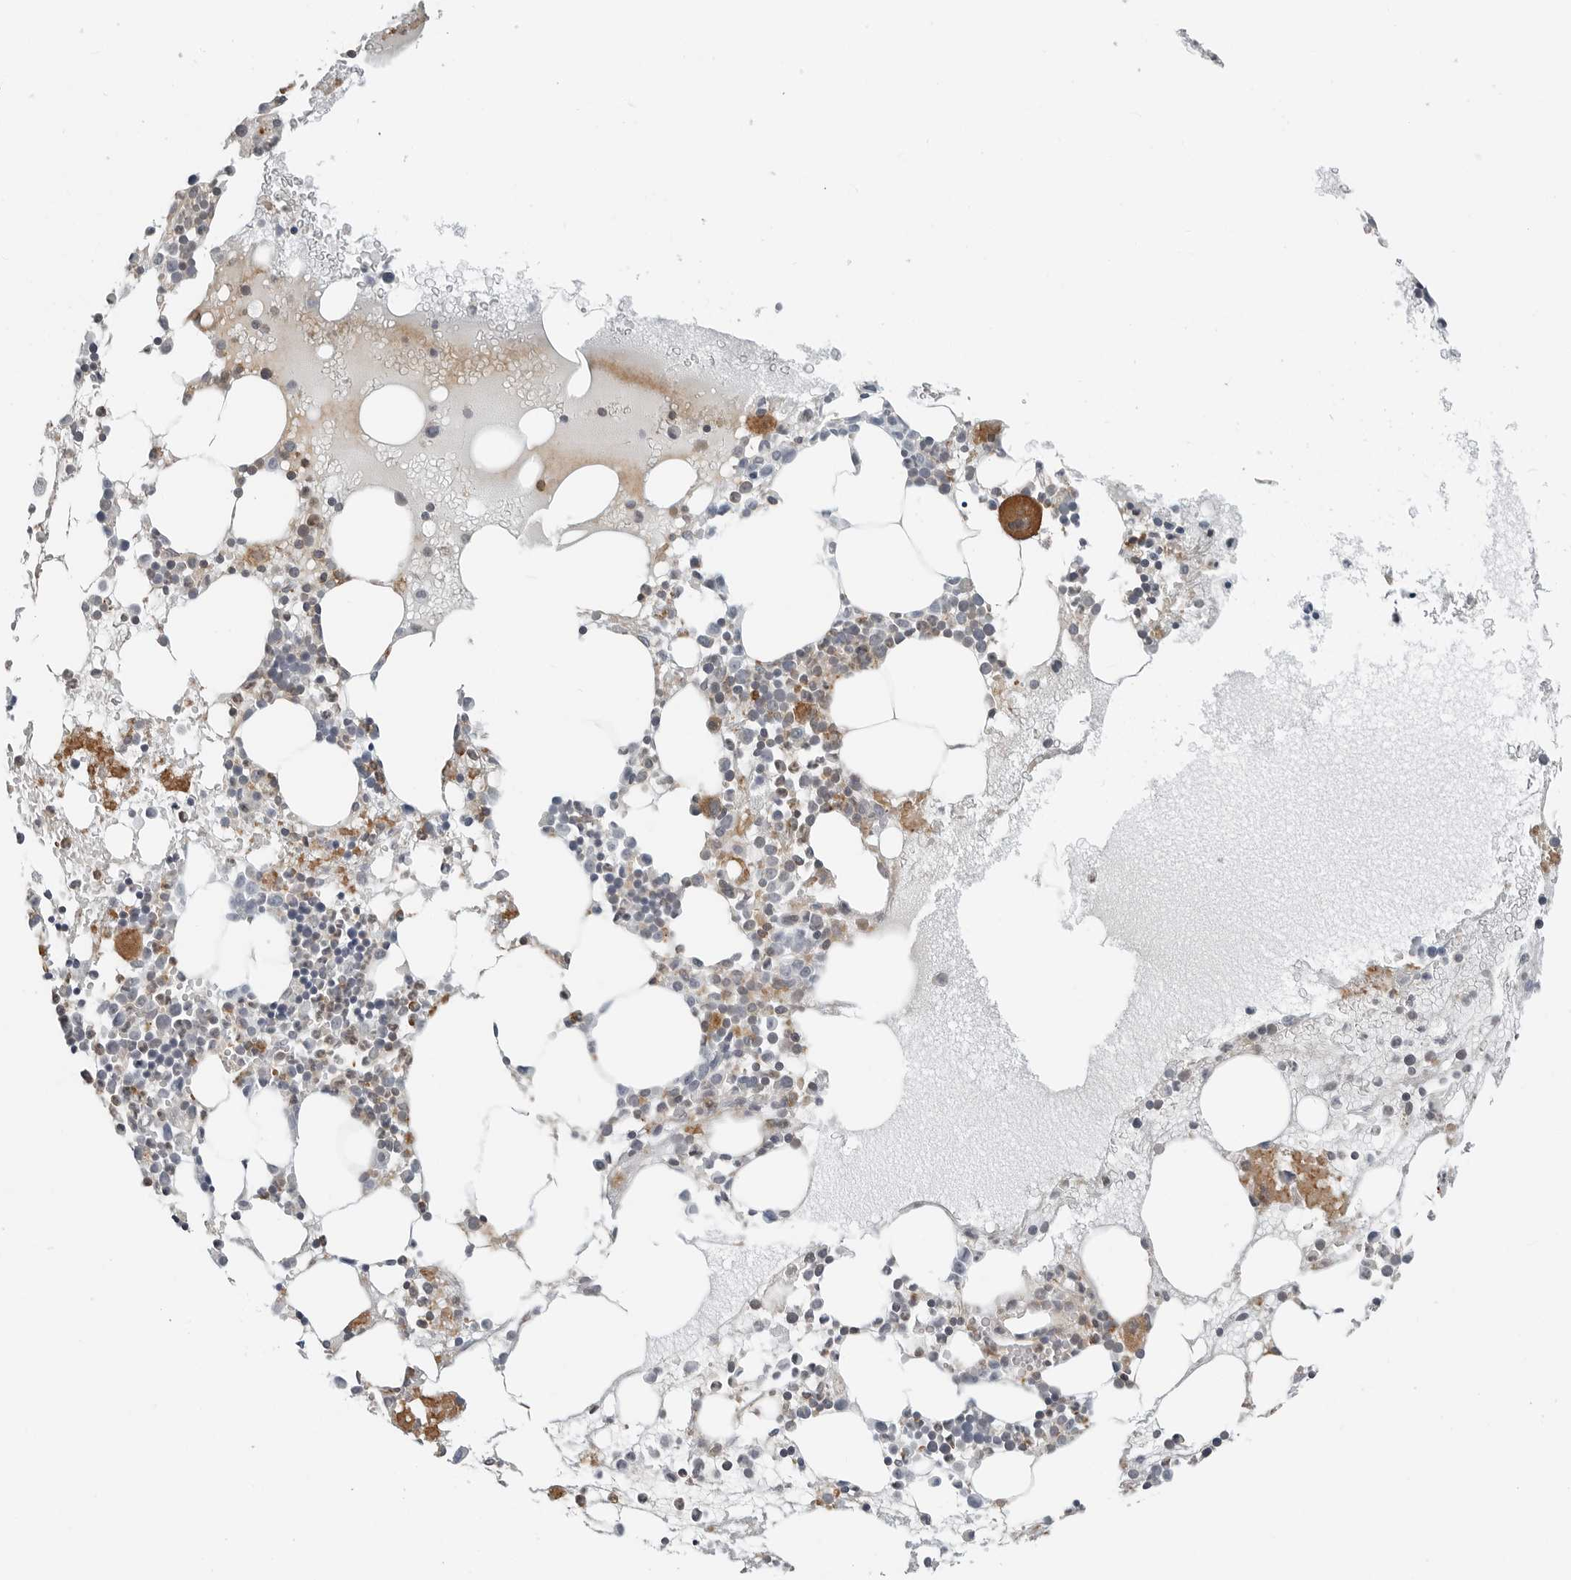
{"staining": {"intensity": "moderate", "quantity": "<25%", "location": "cytoplasmic/membranous"}, "tissue": "bone marrow", "cell_type": "Hematopoietic cells", "image_type": "normal", "snomed": [{"axis": "morphology", "description": "Normal tissue, NOS"}, {"axis": "topography", "description": "Bone marrow"}], "caption": "Moderate cytoplasmic/membranous expression for a protein is appreciated in approximately <25% of hematopoietic cells of unremarkable bone marrow using immunohistochemistry (IHC).", "gene": "LEFTY2", "patient": {"sex": "female", "age": 52}}